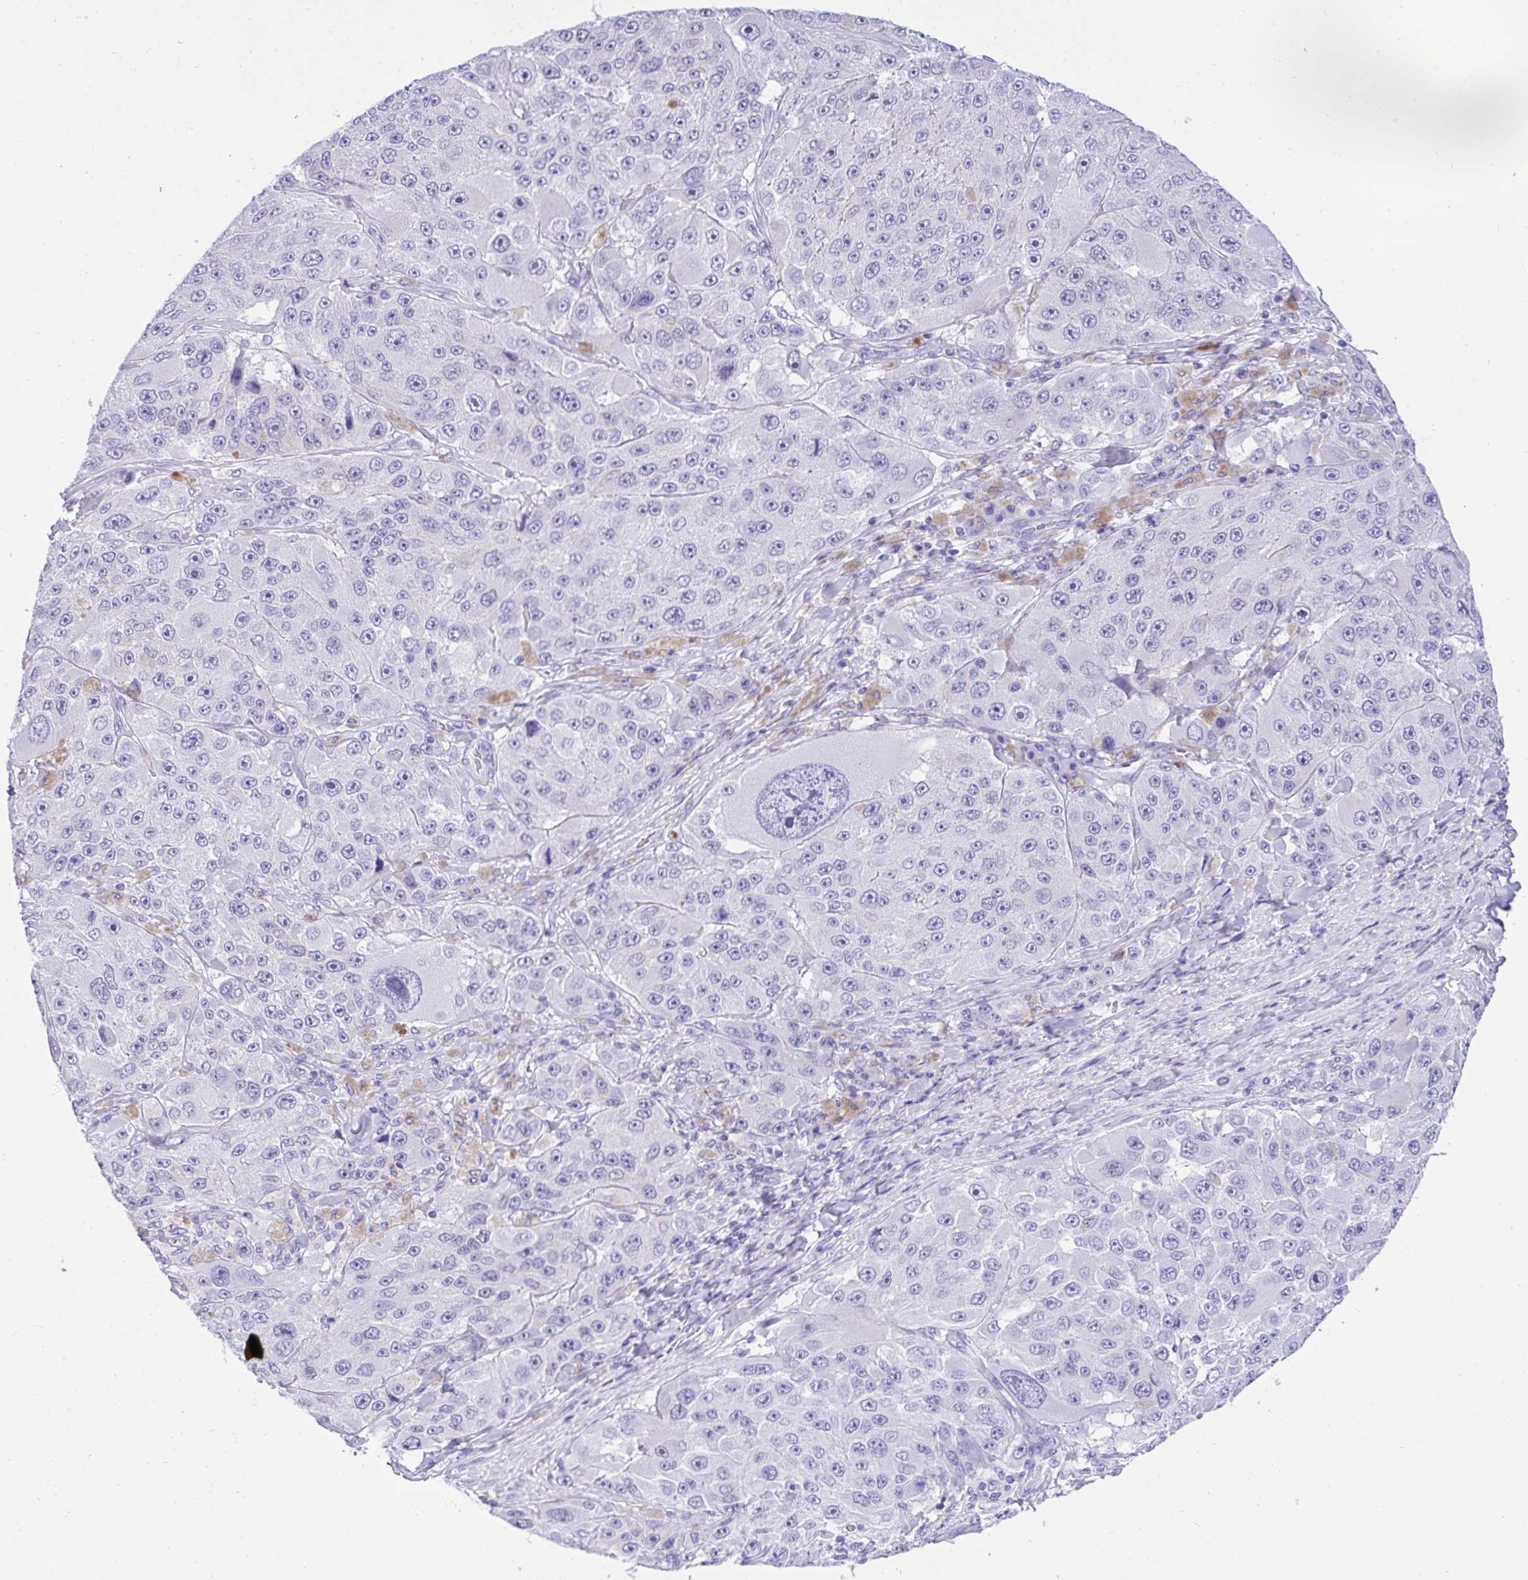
{"staining": {"intensity": "negative", "quantity": "none", "location": "none"}, "tissue": "melanoma", "cell_type": "Tumor cells", "image_type": "cancer", "snomed": [{"axis": "morphology", "description": "Malignant melanoma, Metastatic site"}, {"axis": "topography", "description": "Lymph node"}], "caption": "The histopathology image reveals no significant expression in tumor cells of melanoma. The staining was performed using DAB to visualize the protein expression in brown, while the nuclei were stained in blue with hematoxylin (Magnification: 20x).", "gene": "TLN2", "patient": {"sex": "male", "age": 62}}